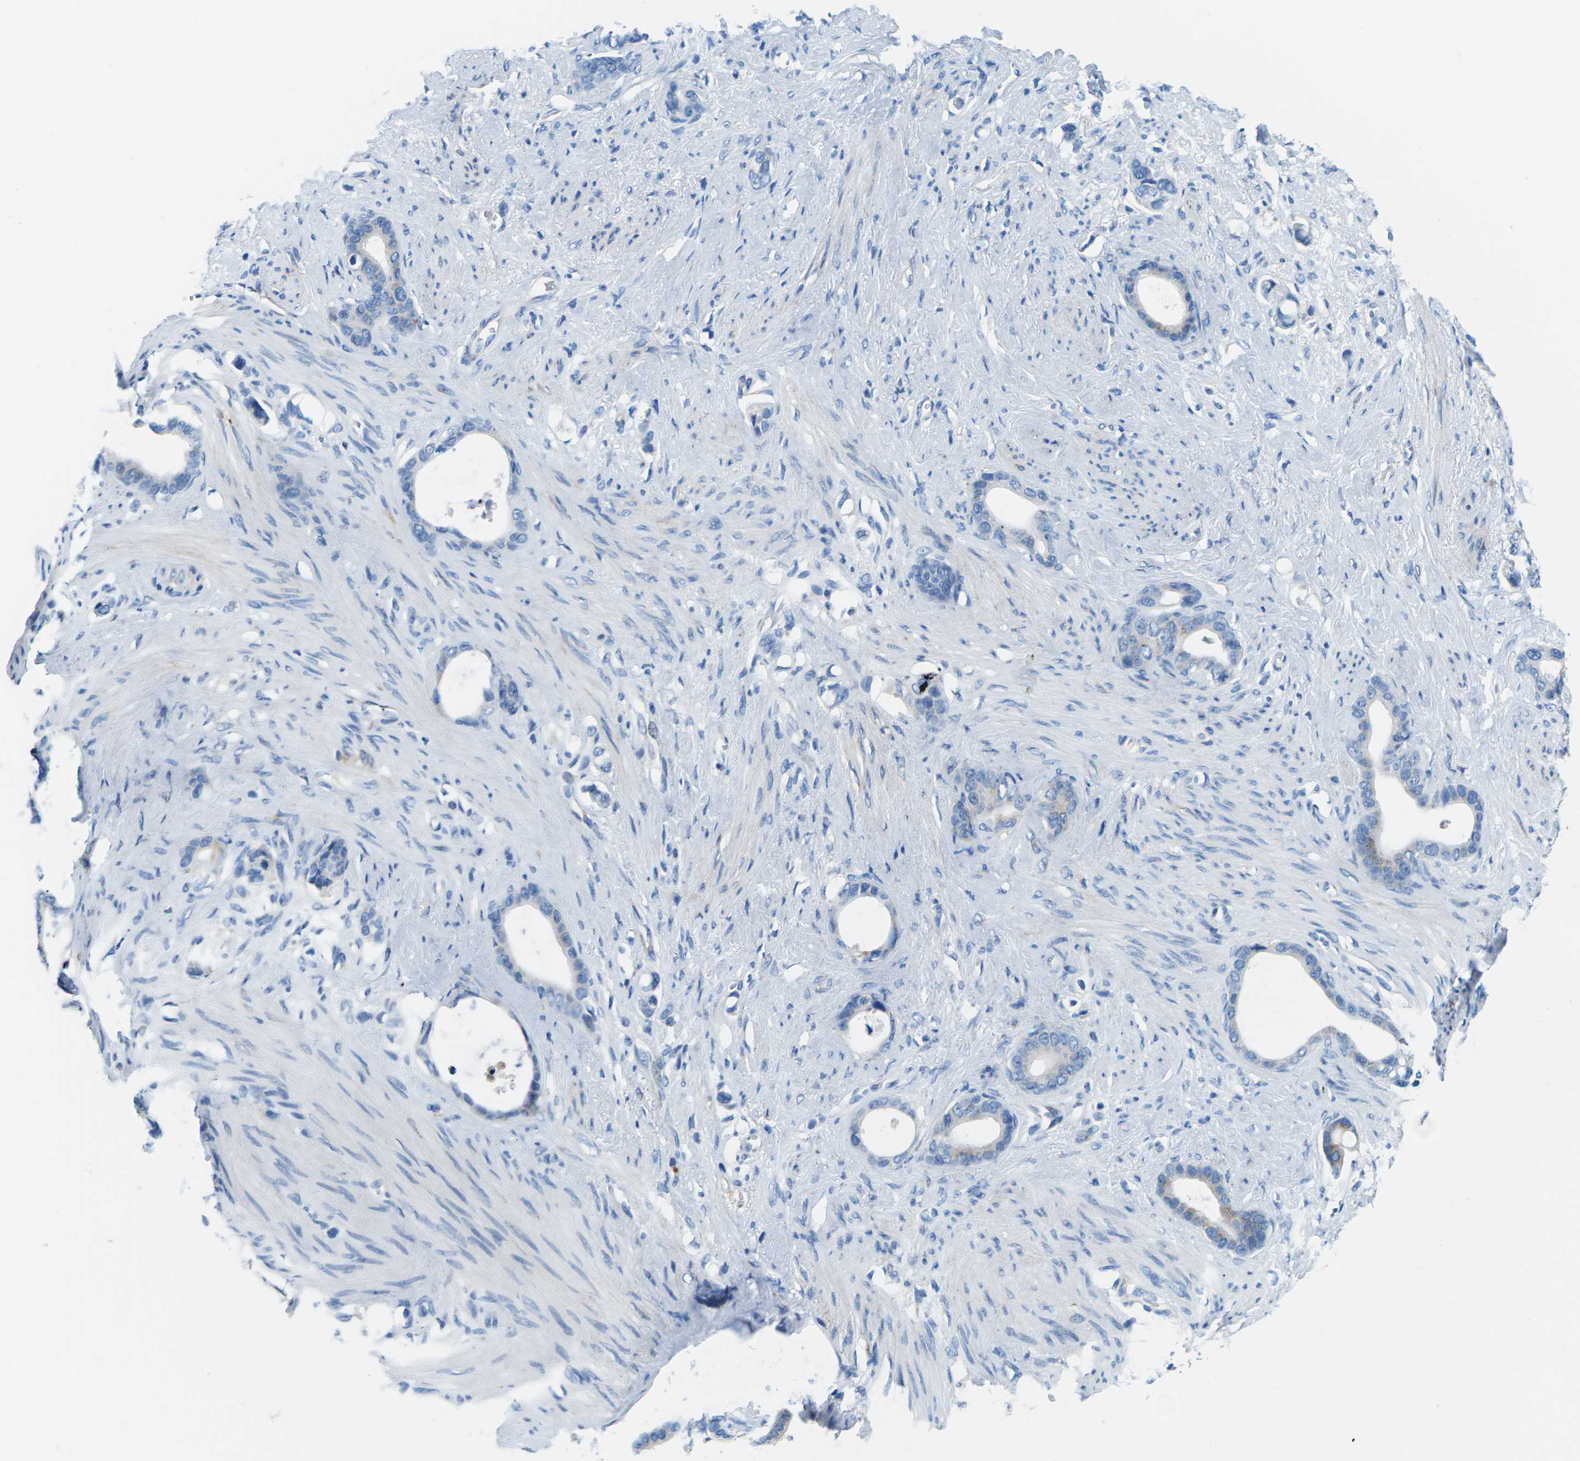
{"staining": {"intensity": "moderate", "quantity": "25%-75%", "location": "cytoplasmic/membranous"}, "tissue": "stomach cancer", "cell_type": "Tumor cells", "image_type": "cancer", "snomed": [{"axis": "morphology", "description": "Adenocarcinoma, NOS"}, {"axis": "topography", "description": "Stomach"}], "caption": "Immunohistochemical staining of human stomach cancer shows medium levels of moderate cytoplasmic/membranous protein staining in about 25%-75% of tumor cells. The staining is performed using DAB (3,3'-diaminobenzidine) brown chromogen to label protein expression. The nuclei are counter-stained blue using hematoxylin.", "gene": "SYNGR2", "patient": {"sex": "female", "age": 75}}